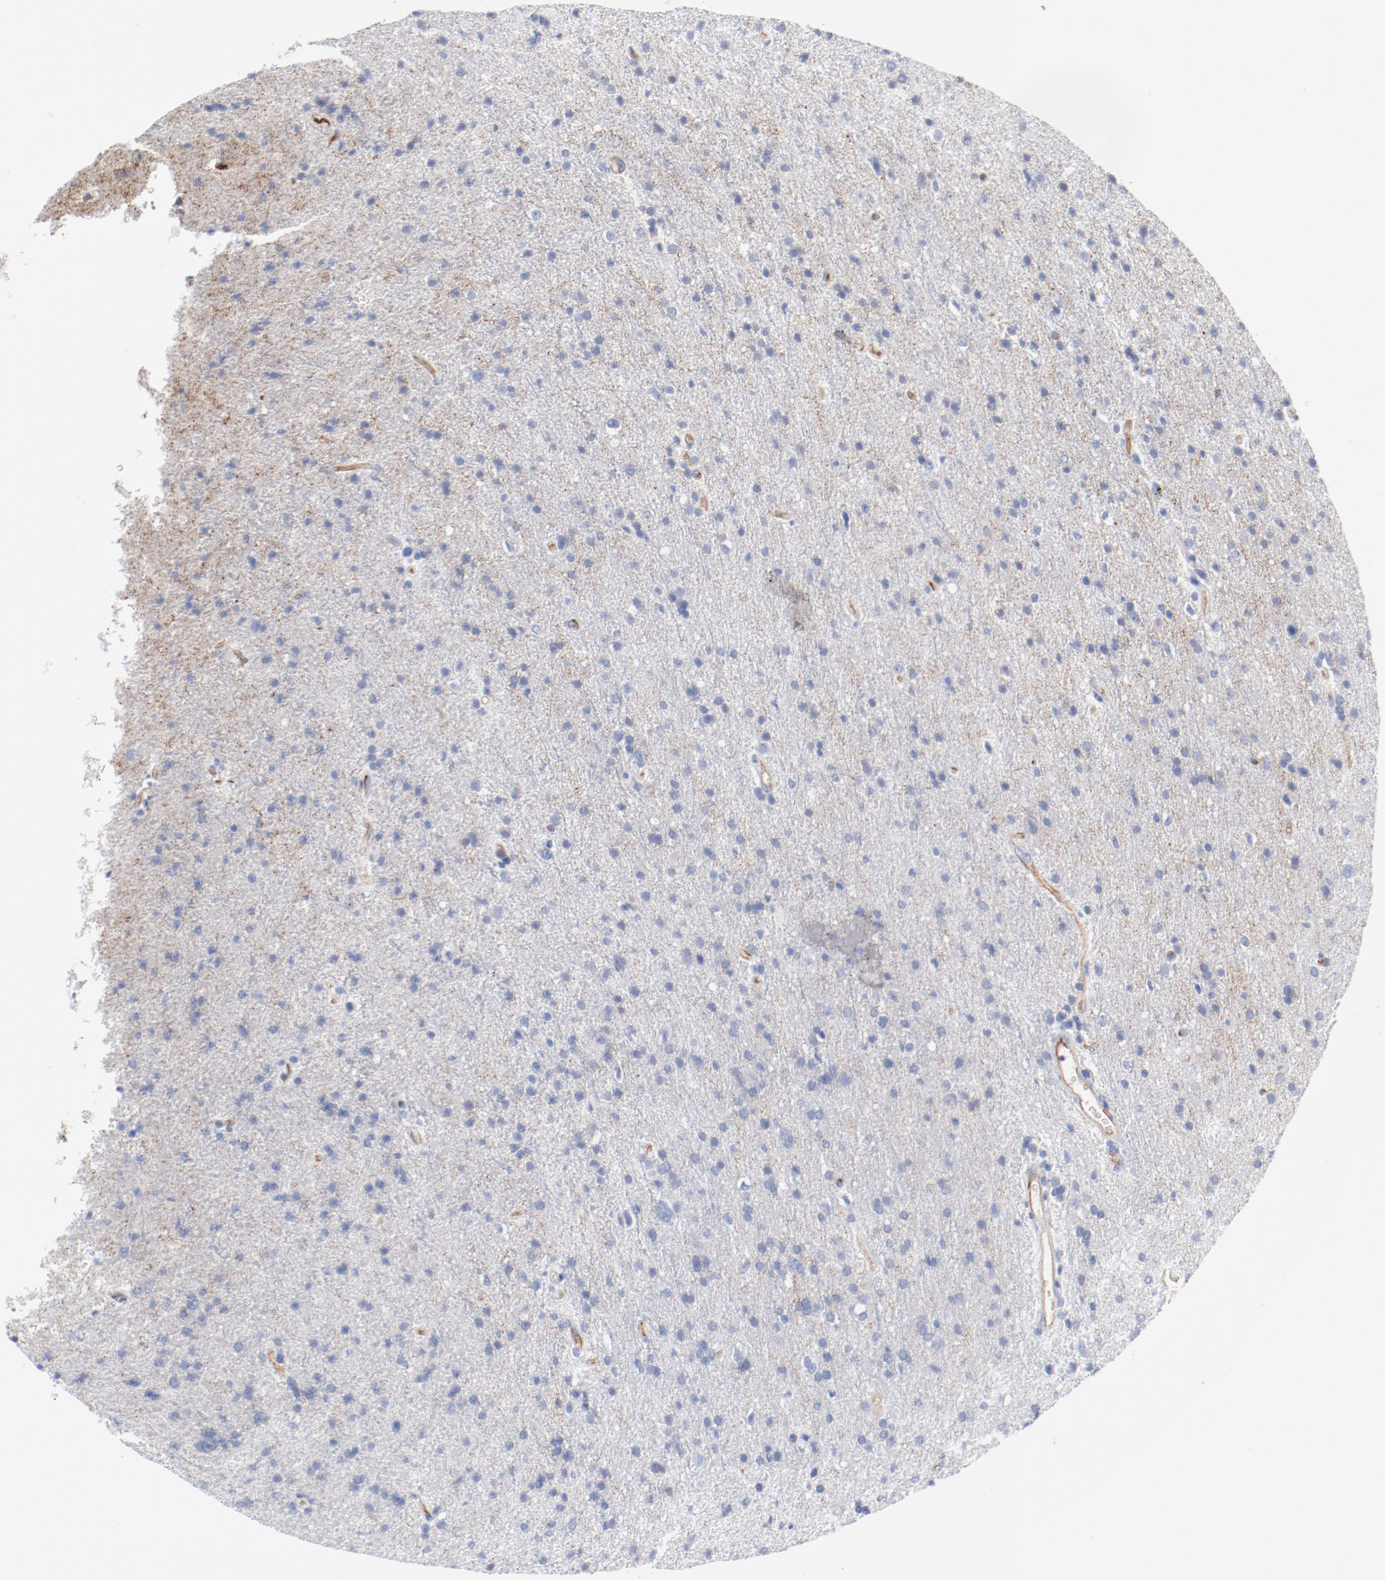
{"staining": {"intensity": "negative", "quantity": "none", "location": "none"}, "tissue": "glioma", "cell_type": "Tumor cells", "image_type": "cancer", "snomed": [{"axis": "morphology", "description": "Glioma, malignant, High grade"}, {"axis": "topography", "description": "Brain"}], "caption": "Immunohistochemical staining of glioma shows no significant staining in tumor cells.", "gene": "SHANK3", "patient": {"sex": "male", "age": 33}}